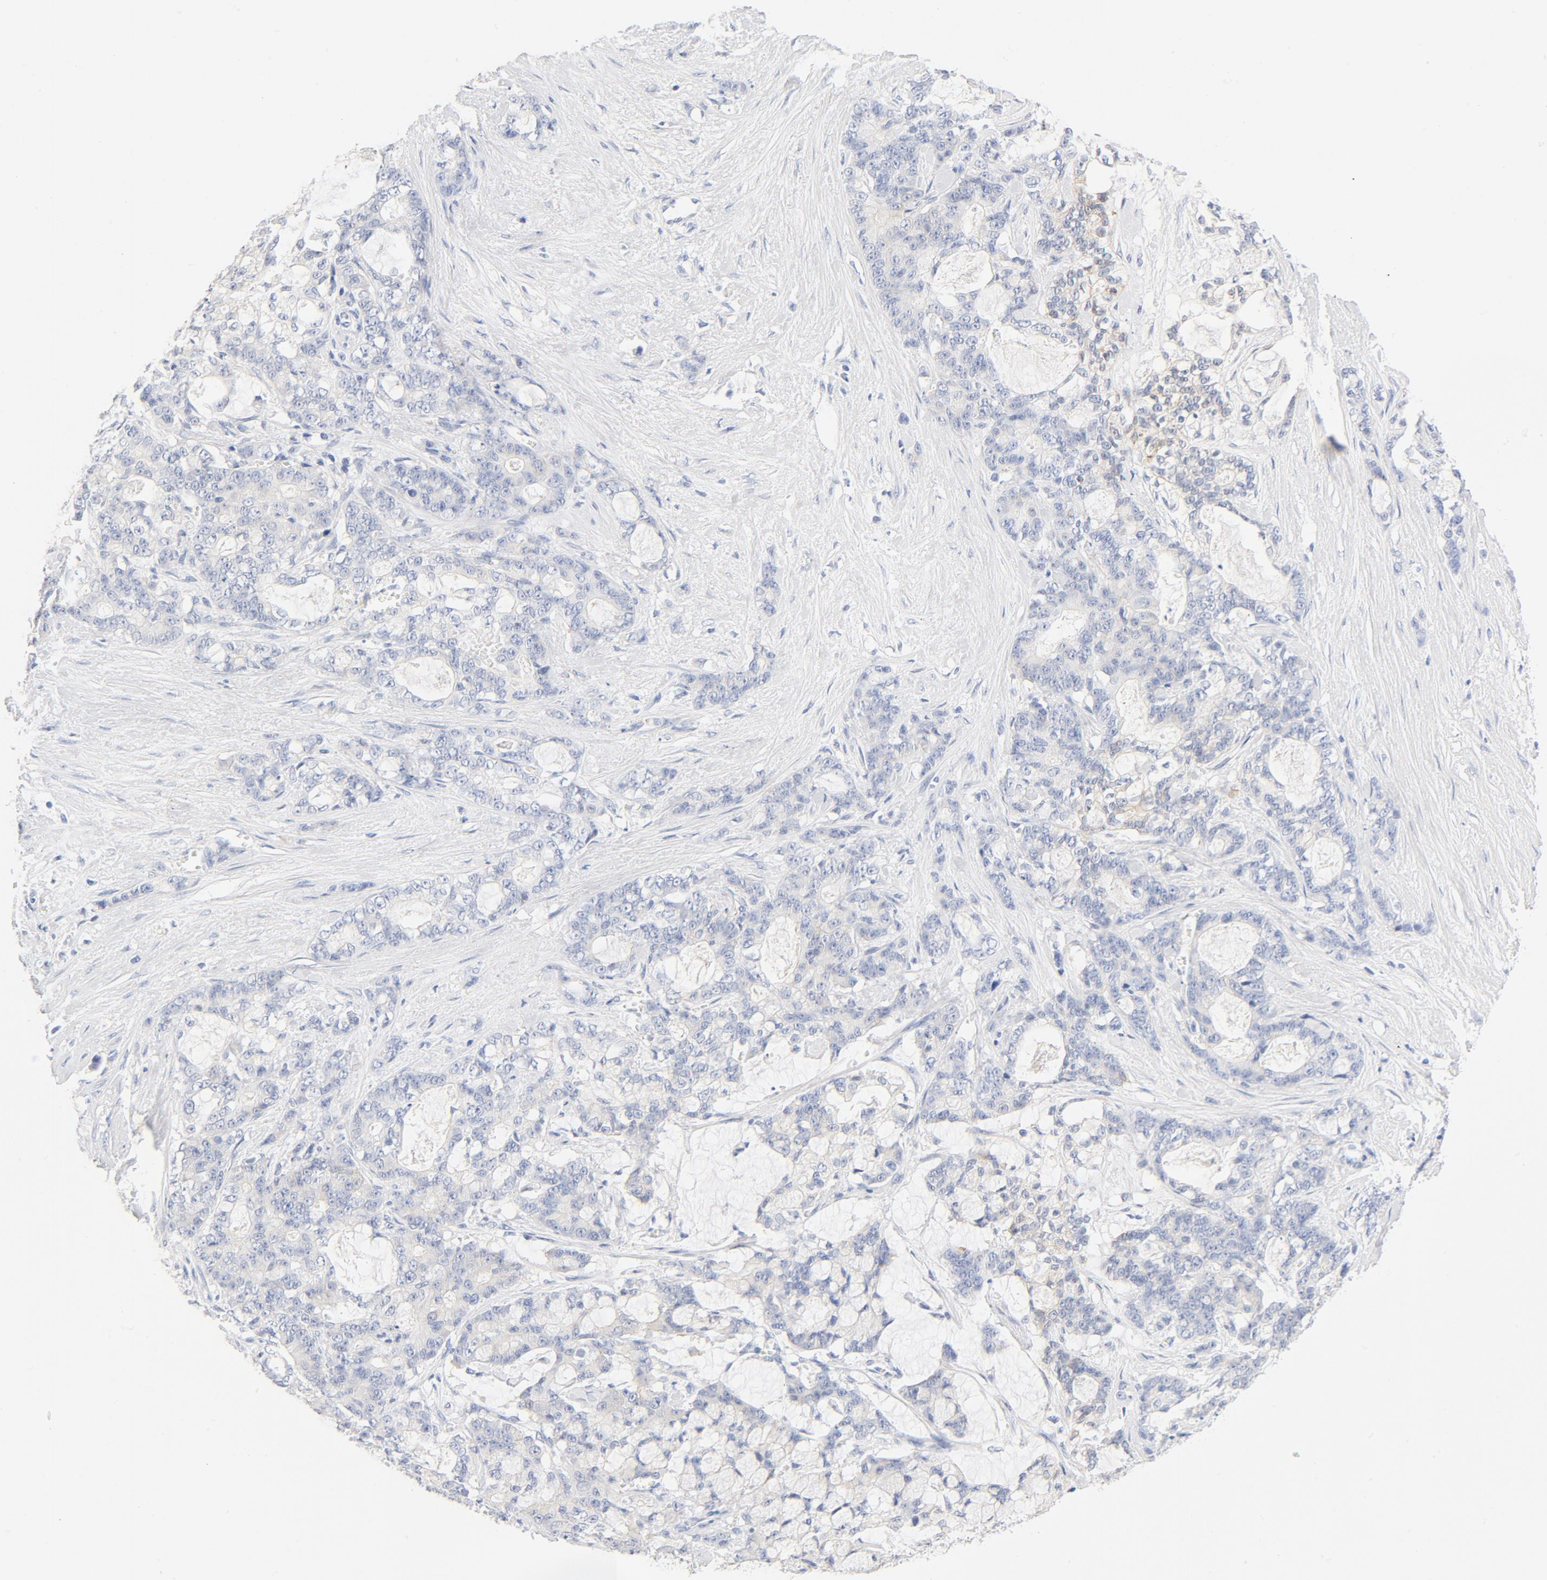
{"staining": {"intensity": "negative", "quantity": "none", "location": "none"}, "tissue": "pancreatic cancer", "cell_type": "Tumor cells", "image_type": "cancer", "snomed": [{"axis": "morphology", "description": "Adenocarcinoma, NOS"}, {"axis": "topography", "description": "Pancreas"}], "caption": "Immunohistochemistry of adenocarcinoma (pancreatic) displays no staining in tumor cells.", "gene": "HOMER1", "patient": {"sex": "female", "age": 73}}